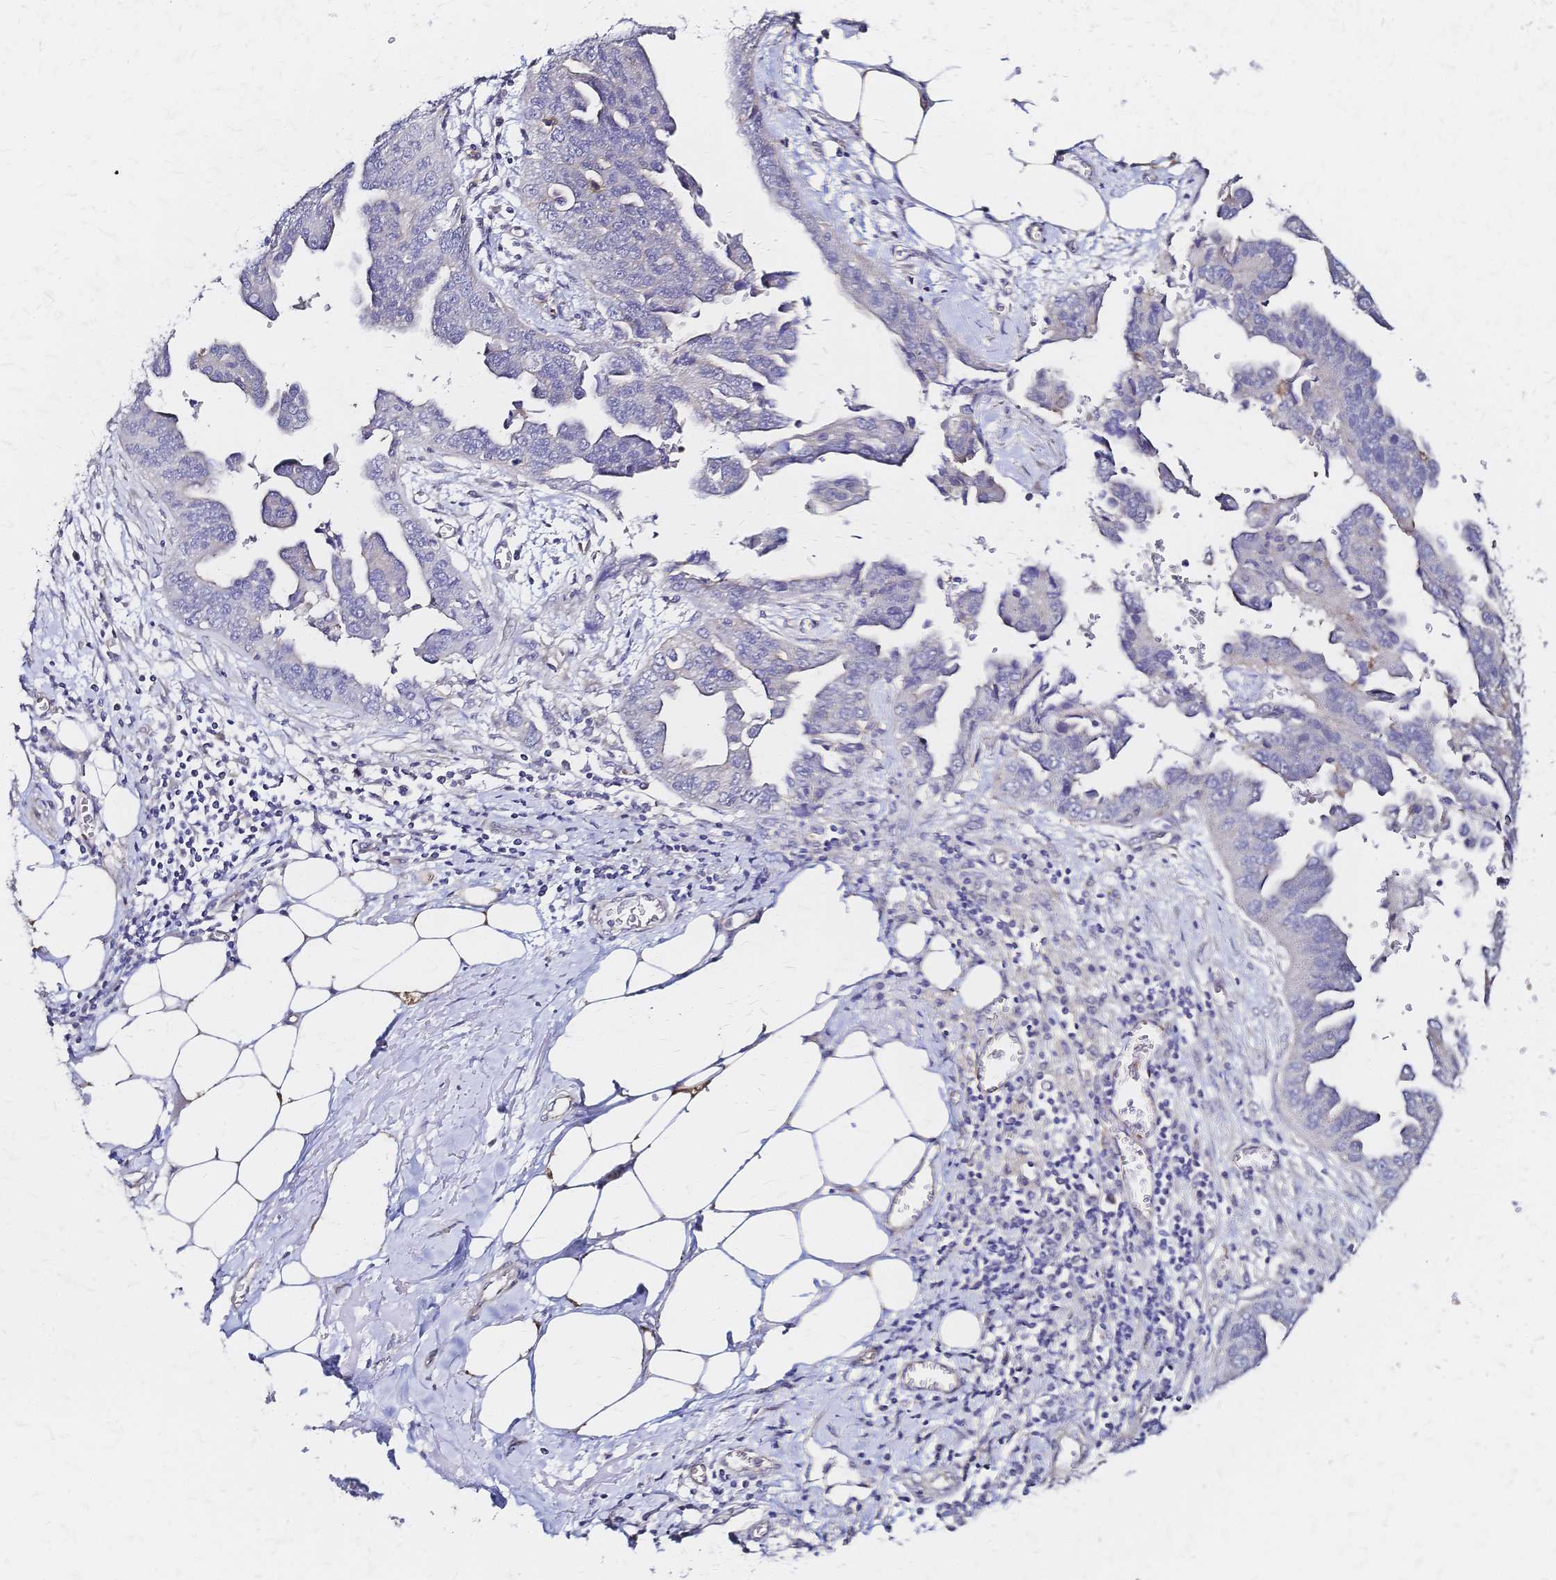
{"staining": {"intensity": "negative", "quantity": "none", "location": "none"}, "tissue": "ovarian cancer", "cell_type": "Tumor cells", "image_type": "cancer", "snomed": [{"axis": "morphology", "description": "Cystadenocarcinoma, serous, NOS"}, {"axis": "topography", "description": "Ovary"}], "caption": "An immunohistochemistry (IHC) micrograph of ovarian cancer (serous cystadenocarcinoma) is shown. There is no staining in tumor cells of ovarian cancer (serous cystadenocarcinoma).", "gene": "SLC5A1", "patient": {"sex": "female", "age": 75}}